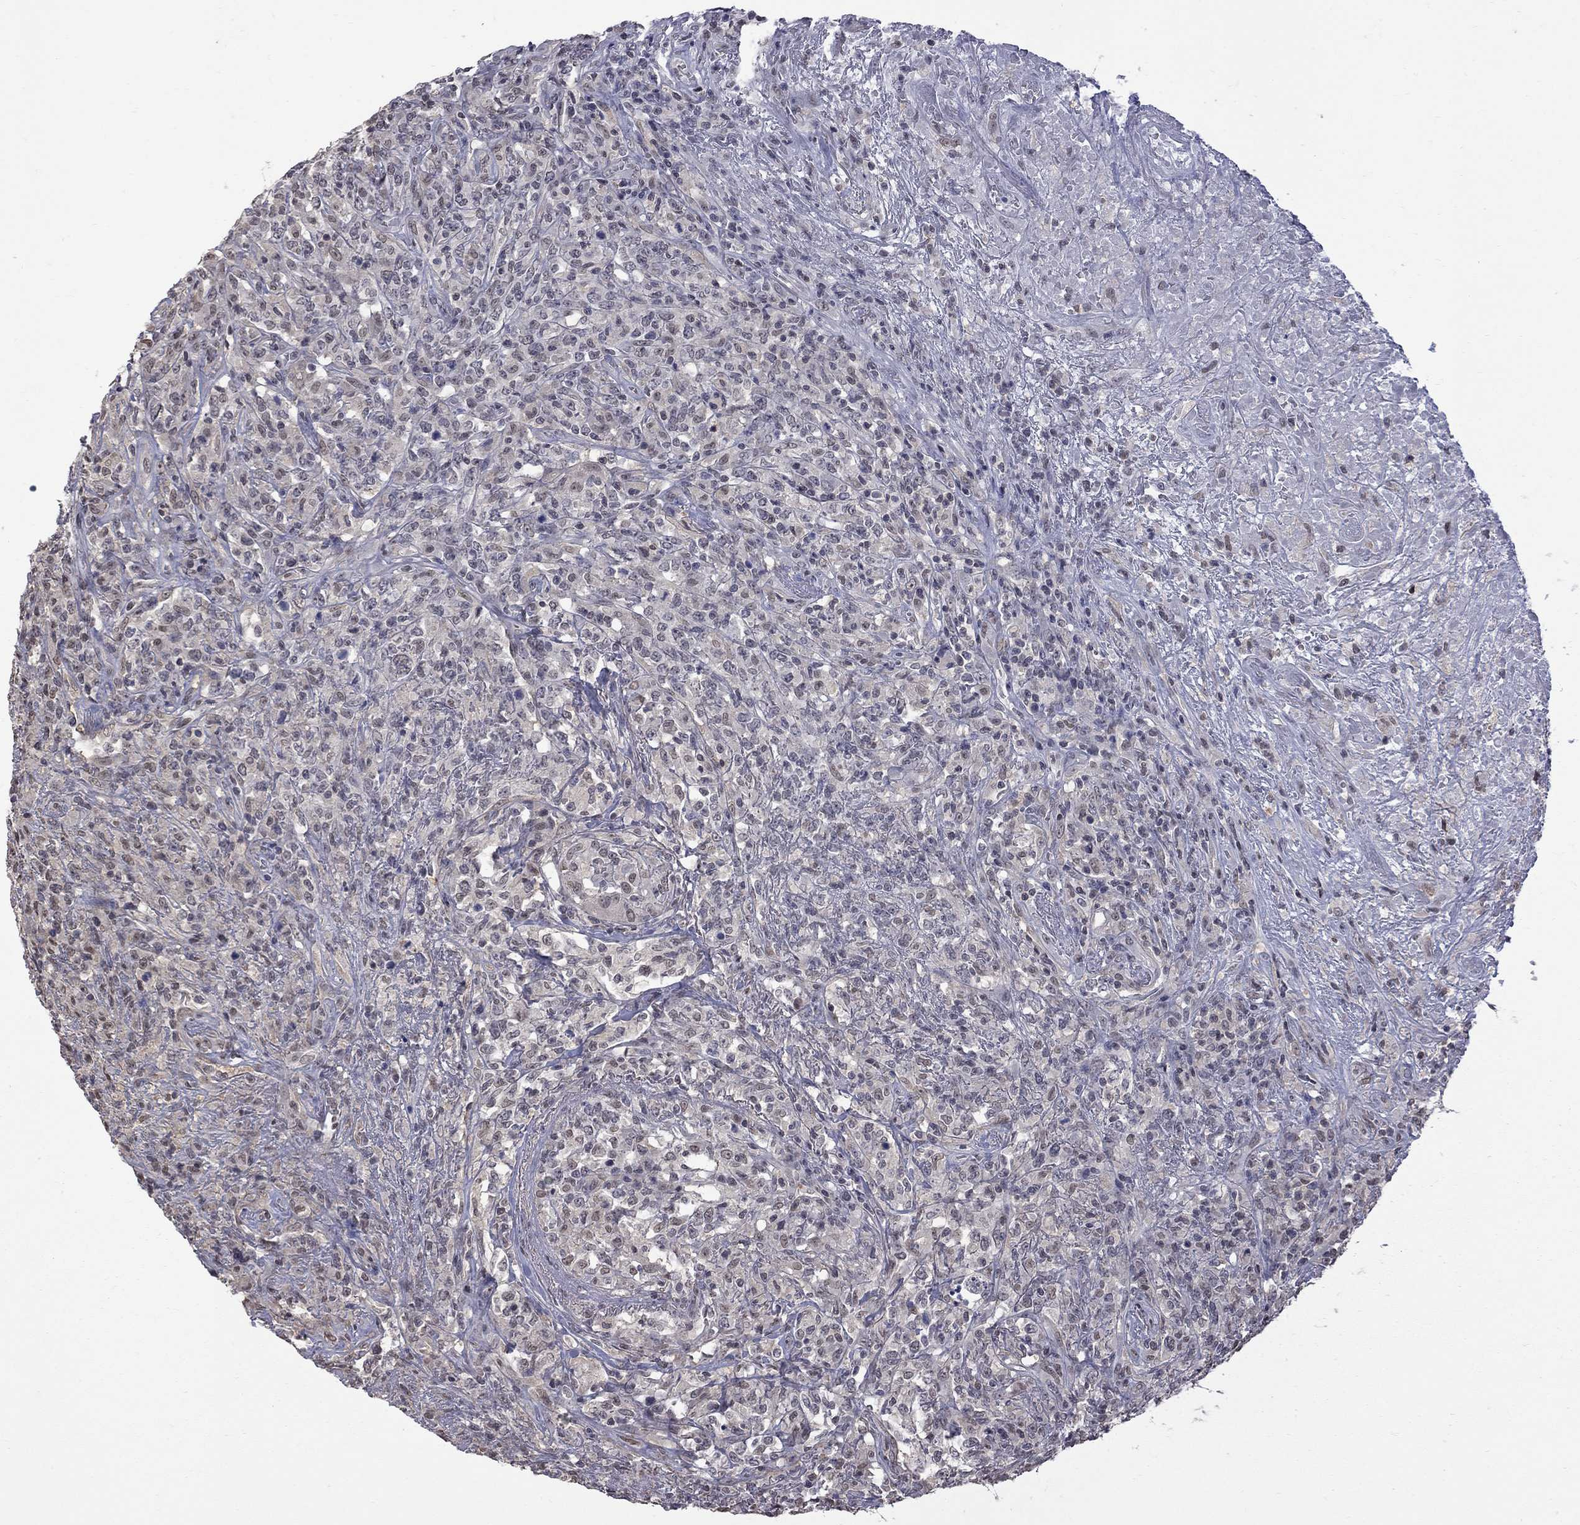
{"staining": {"intensity": "negative", "quantity": "none", "location": "none"}, "tissue": "lymphoma", "cell_type": "Tumor cells", "image_type": "cancer", "snomed": [{"axis": "morphology", "description": "Malignant lymphoma, non-Hodgkin's type, High grade"}, {"axis": "topography", "description": "Lung"}], "caption": "Human high-grade malignant lymphoma, non-Hodgkin's type stained for a protein using IHC displays no positivity in tumor cells.", "gene": "RFWD3", "patient": {"sex": "male", "age": 79}}